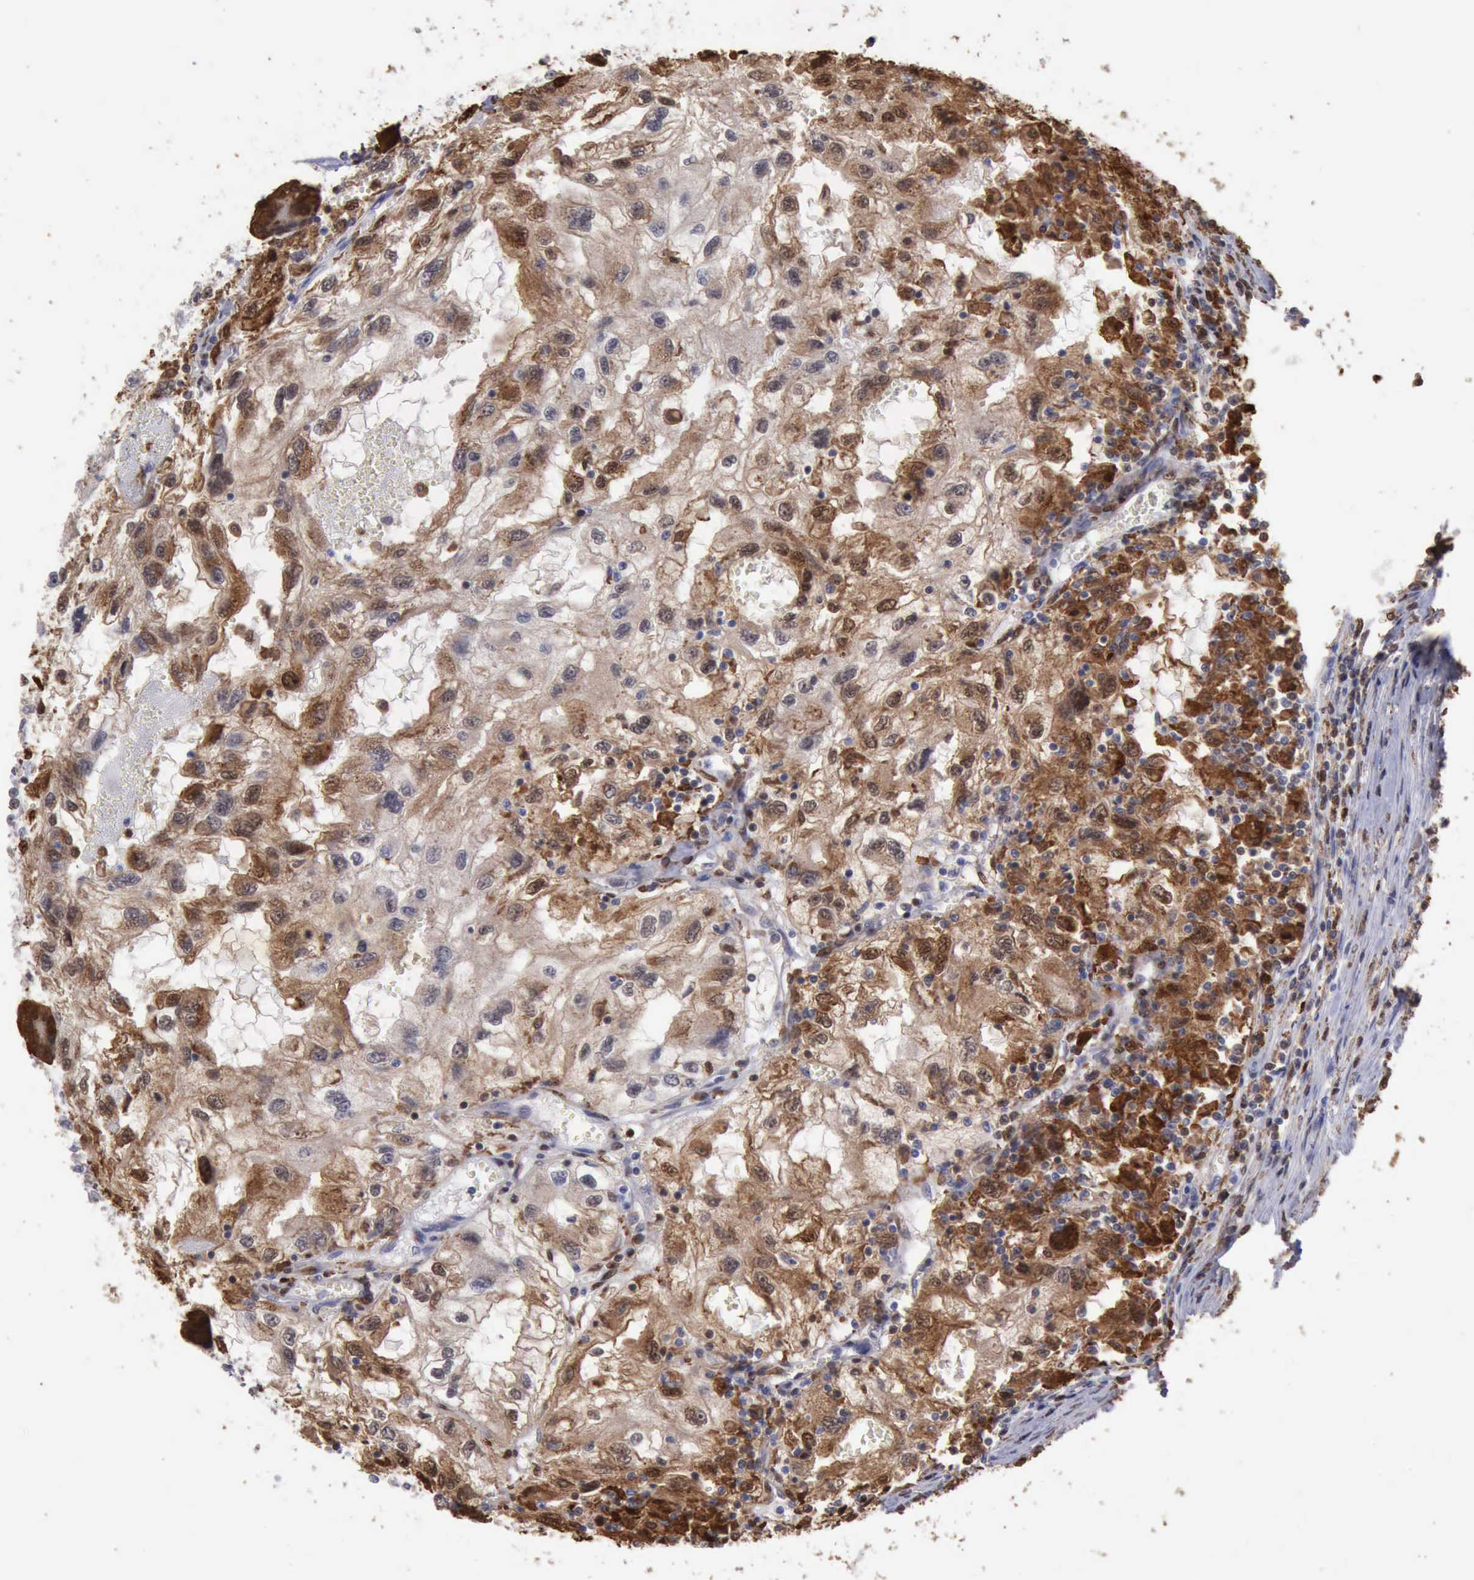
{"staining": {"intensity": "moderate", "quantity": "25%-75%", "location": "cytoplasmic/membranous,nuclear"}, "tissue": "renal cancer", "cell_type": "Tumor cells", "image_type": "cancer", "snomed": [{"axis": "morphology", "description": "Normal tissue, NOS"}, {"axis": "morphology", "description": "Adenocarcinoma, NOS"}, {"axis": "topography", "description": "Kidney"}], "caption": "High-power microscopy captured an IHC micrograph of renal cancer, revealing moderate cytoplasmic/membranous and nuclear expression in about 25%-75% of tumor cells.", "gene": "STAT1", "patient": {"sex": "male", "age": 71}}